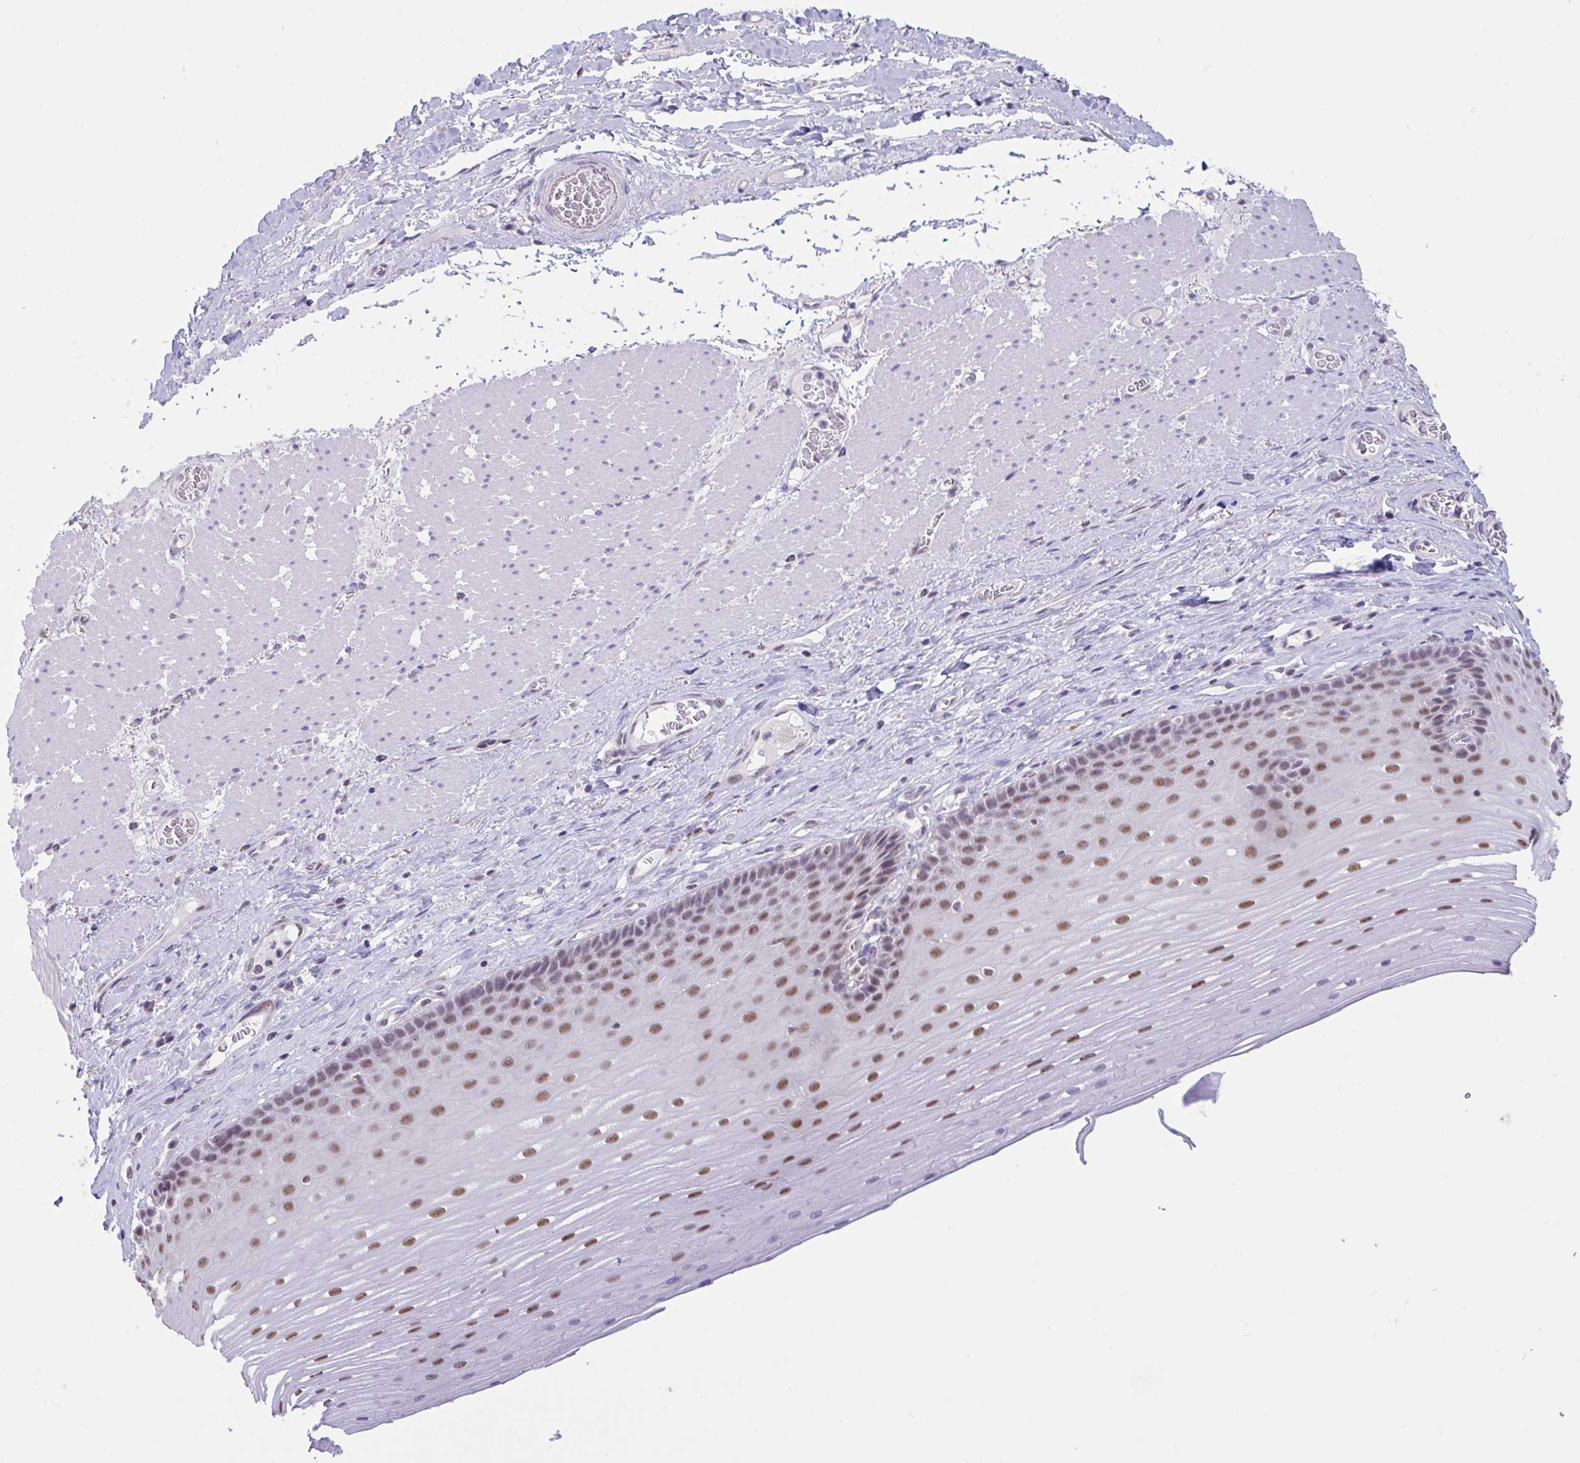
{"staining": {"intensity": "moderate", "quantity": "25%-75%", "location": "nuclear"}, "tissue": "esophagus", "cell_type": "Squamous epithelial cells", "image_type": "normal", "snomed": [{"axis": "morphology", "description": "Normal tissue, NOS"}, {"axis": "topography", "description": "Esophagus"}], "caption": "Immunohistochemistry (DAB) staining of benign esophagus reveals moderate nuclear protein staining in about 25%-75% of squamous epithelial cells.", "gene": "DDX39A", "patient": {"sex": "male", "age": 62}}